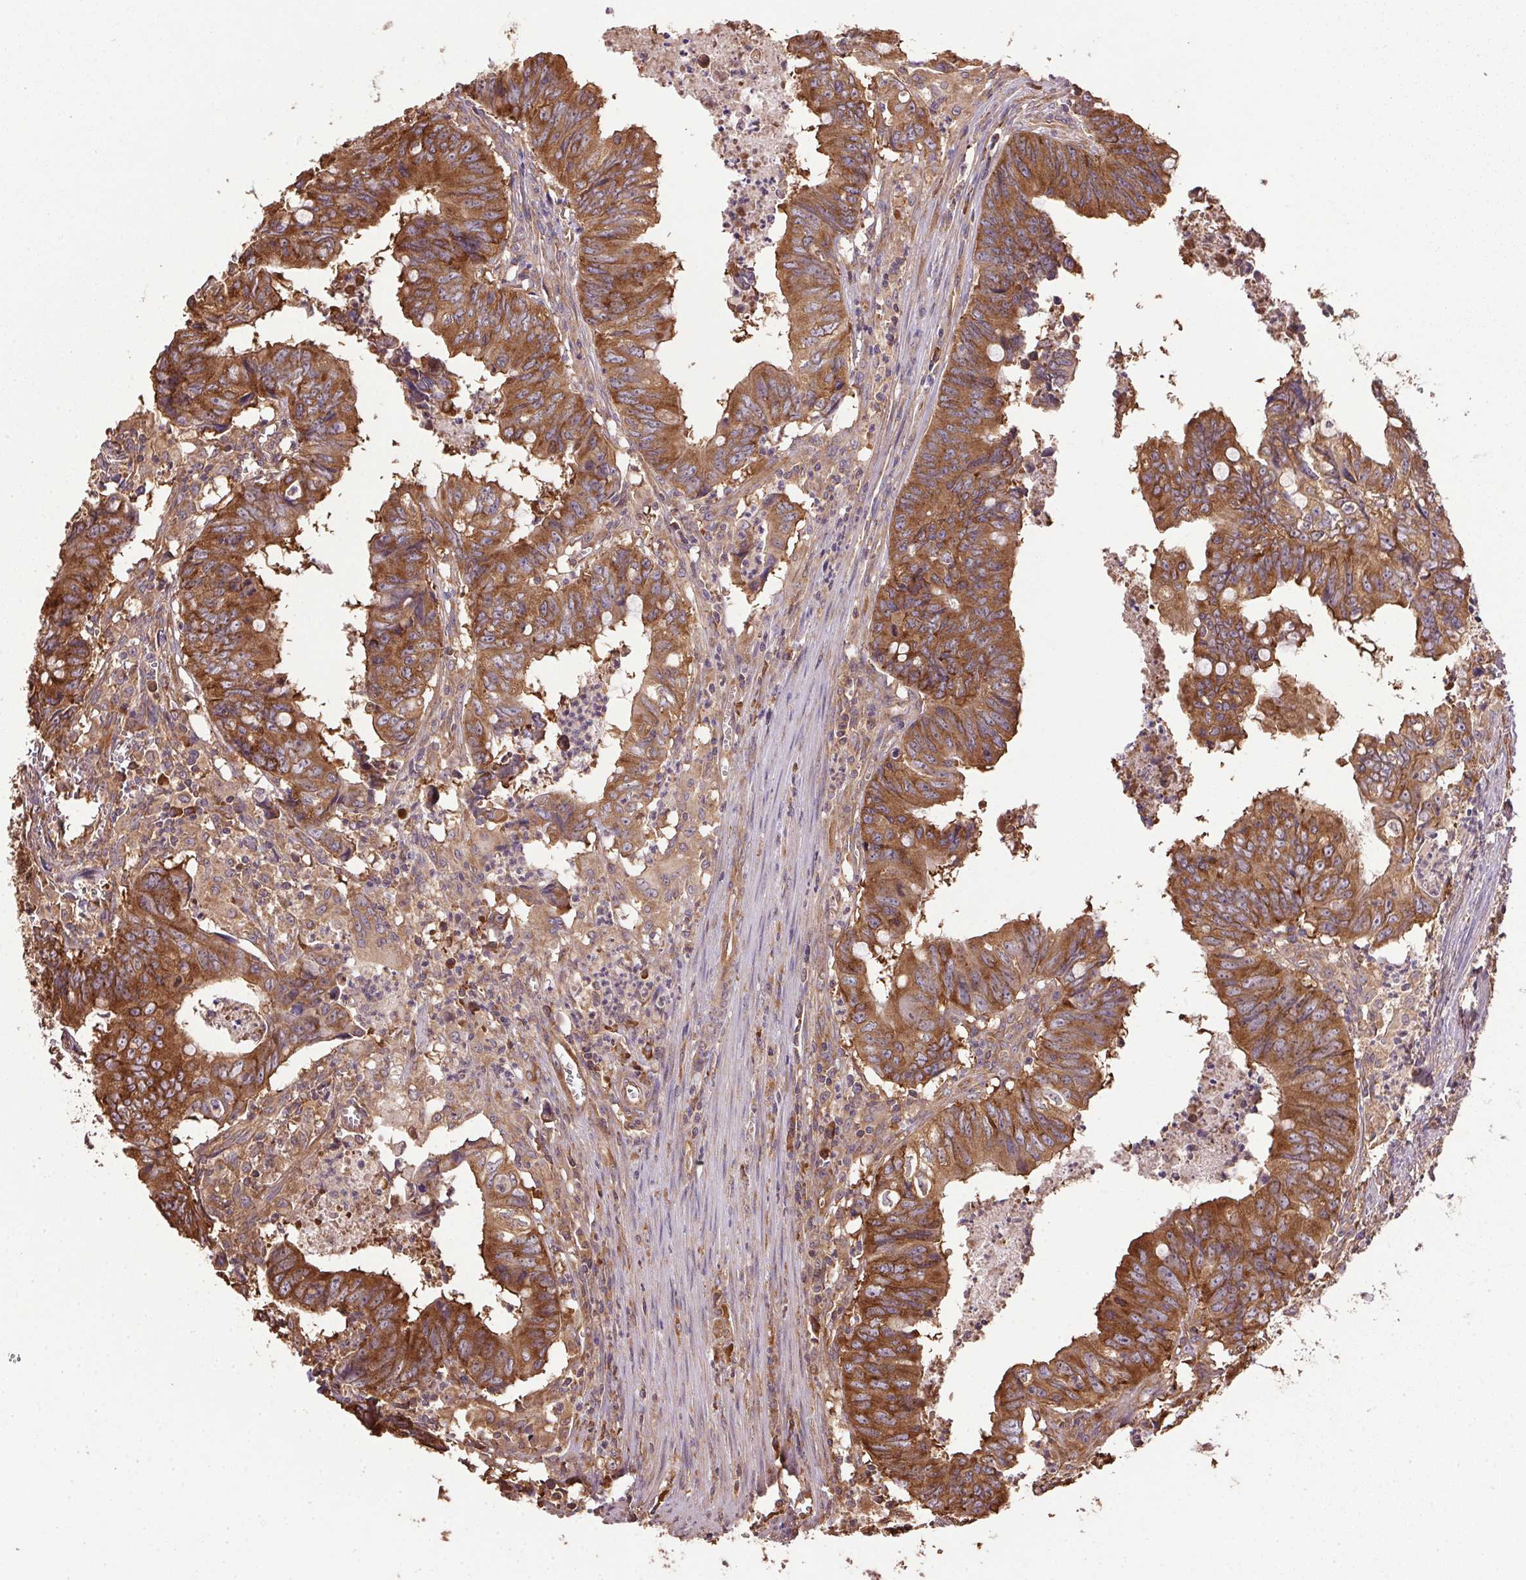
{"staining": {"intensity": "strong", "quantity": ">75%", "location": "cytoplasmic/membranous"}, "tissue": "colorectal cancer", "cell_type": "Tumor cells", "image_type": "cancer", "snomed": [{"axis": "morphology", "description": "Adenocarcinoma, NOS"}, {"axis": "topography", "description": "Colon"}], "caption": "IHC (DAB) staining of human colorectal cancer exhibits strong cytoplasmic/membranous protein staining in approximately >75% of tumor cells.", "gene": "EIF2S1", "patient": {"sex": "female", "age": 82}}